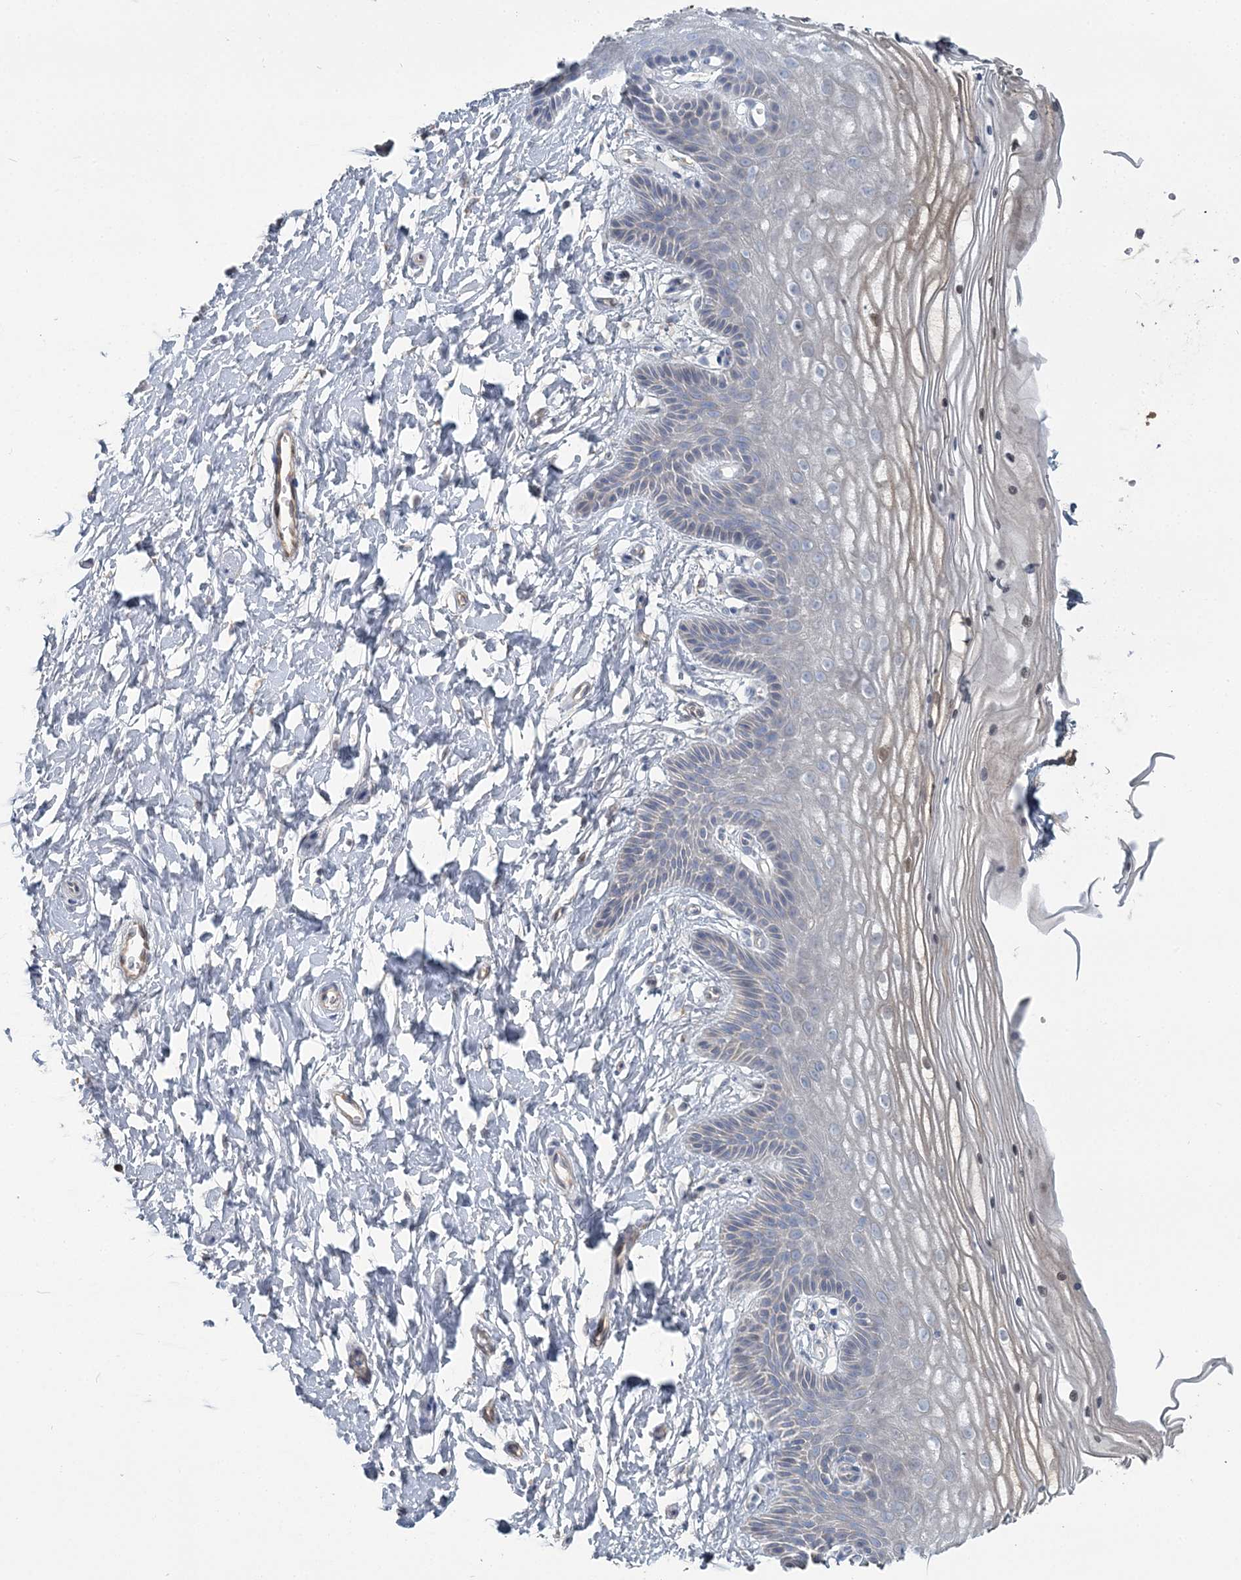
{"staining": {"intensity": "weak", "quantity": "<25%", "location": "cytoplasmic/membranous"}, "tissue": "vagina", "cell_type": "Squamous epithelial cells", "image_type": "normal", "snomed": [{"axis": "morphology", "description": "Normal tissue, NOS"}, {"axis": "topography", "description": "Vagina"}, {"axis": "topography", "description": "Cervix"}], "caption": "Protein analysis of benign vagina reveals no significant positivity in squamous epithelial cells.", "gene": "CMBL", "patient": {"sex": "female", "age": 40}}